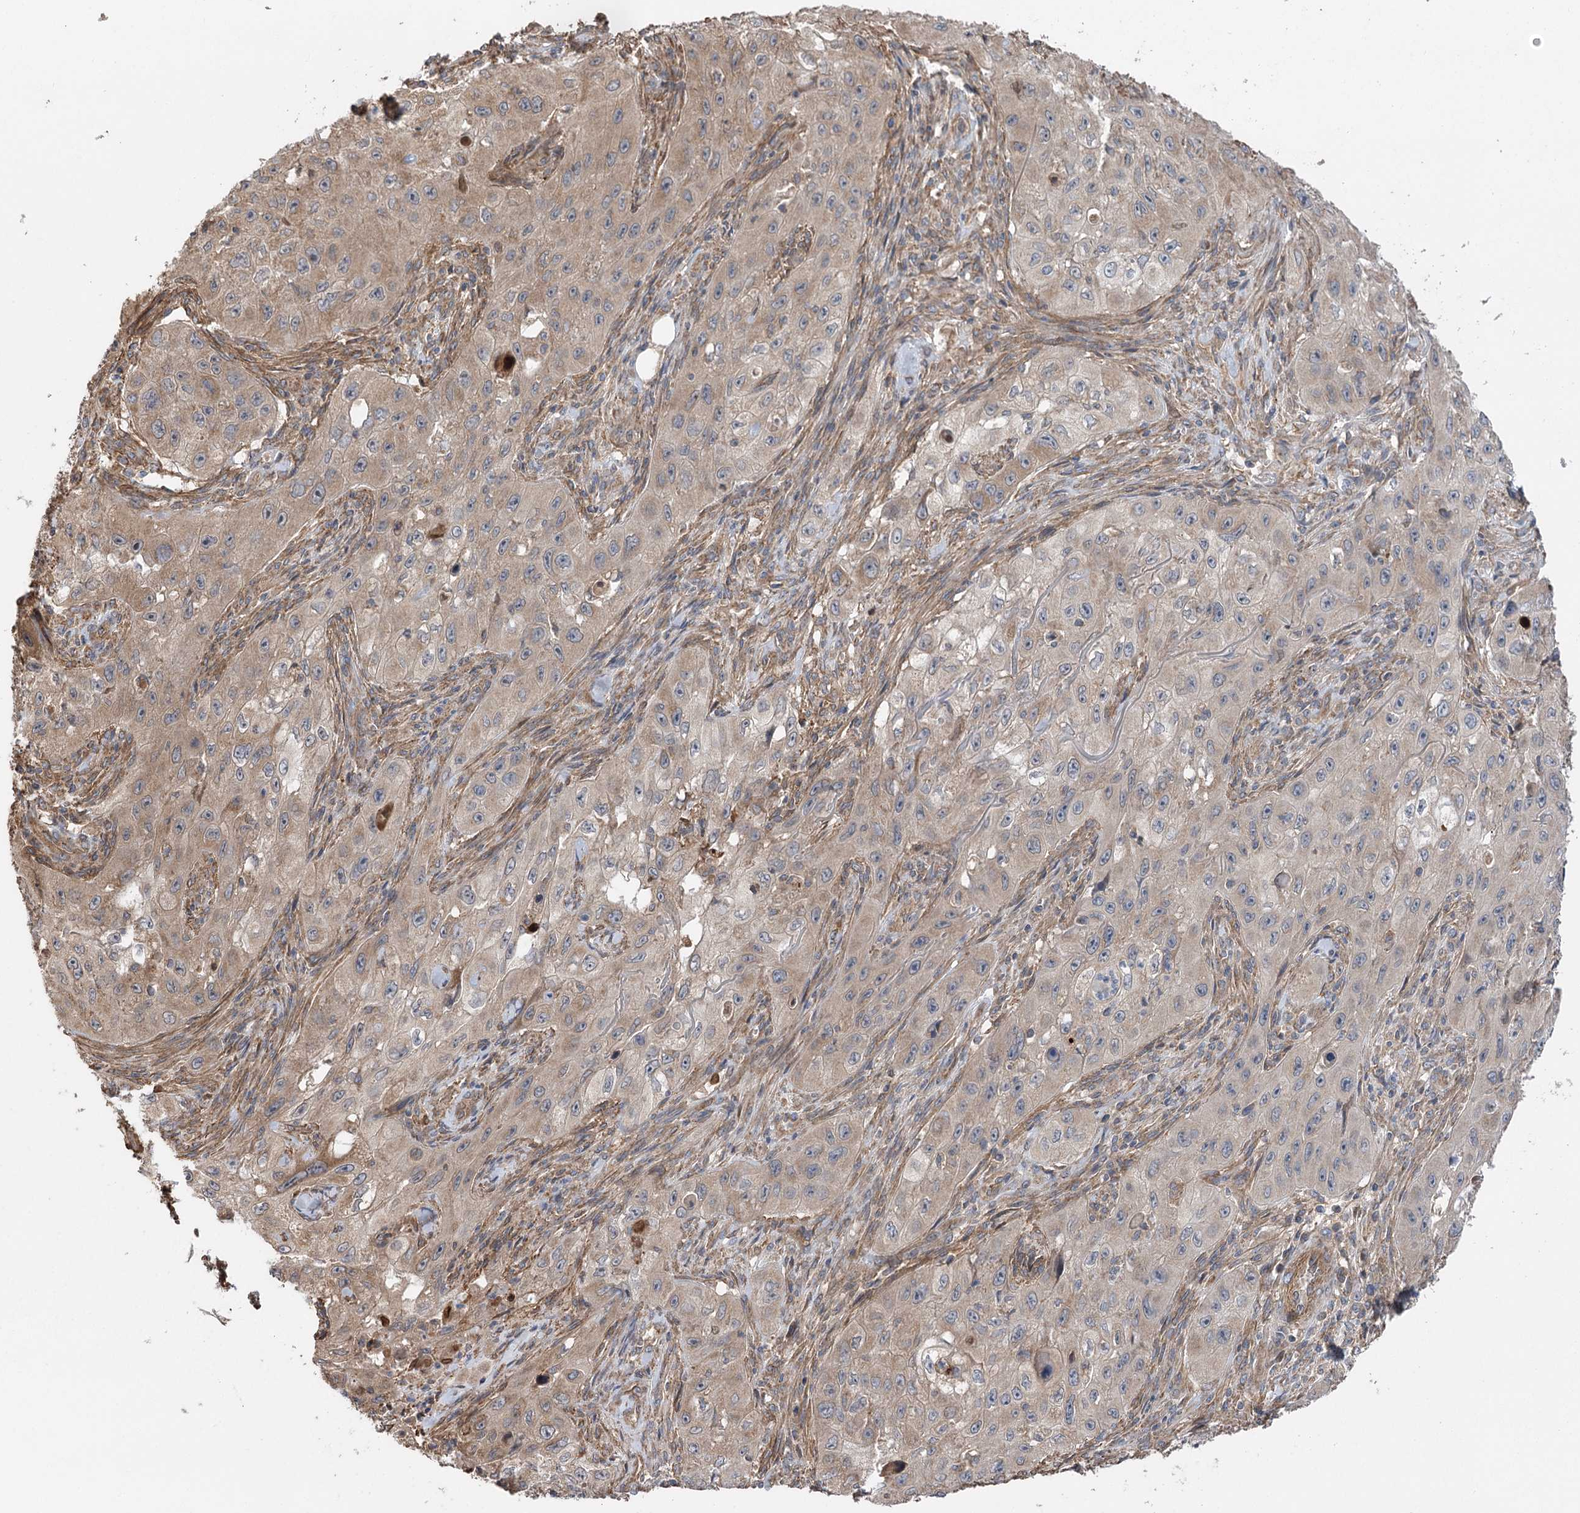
{"staining": {"intensity": "moderate", "quantity": ">75%", "location": "cytoplasmic/membranous"}, "tissue": "skin cancer", "cell_type": "Tumor cells", "image_type": "cancer", "snomed": [{"axis": "morphology", "description": "Squamous cell carcinoma, NOS"}, {"axis": "topography", "description": "Skin"}, {"axis": "topography", "description": "Subcutis"}], "caption": "Immunohistochemical staining of skin squamous cell carcinoma displays moderate cytoplasmic/membranous protein positivity in approximately >75% of tumor cells.", "gene": "RWDD4", "patient": {"sex": "male", "age": 73}}